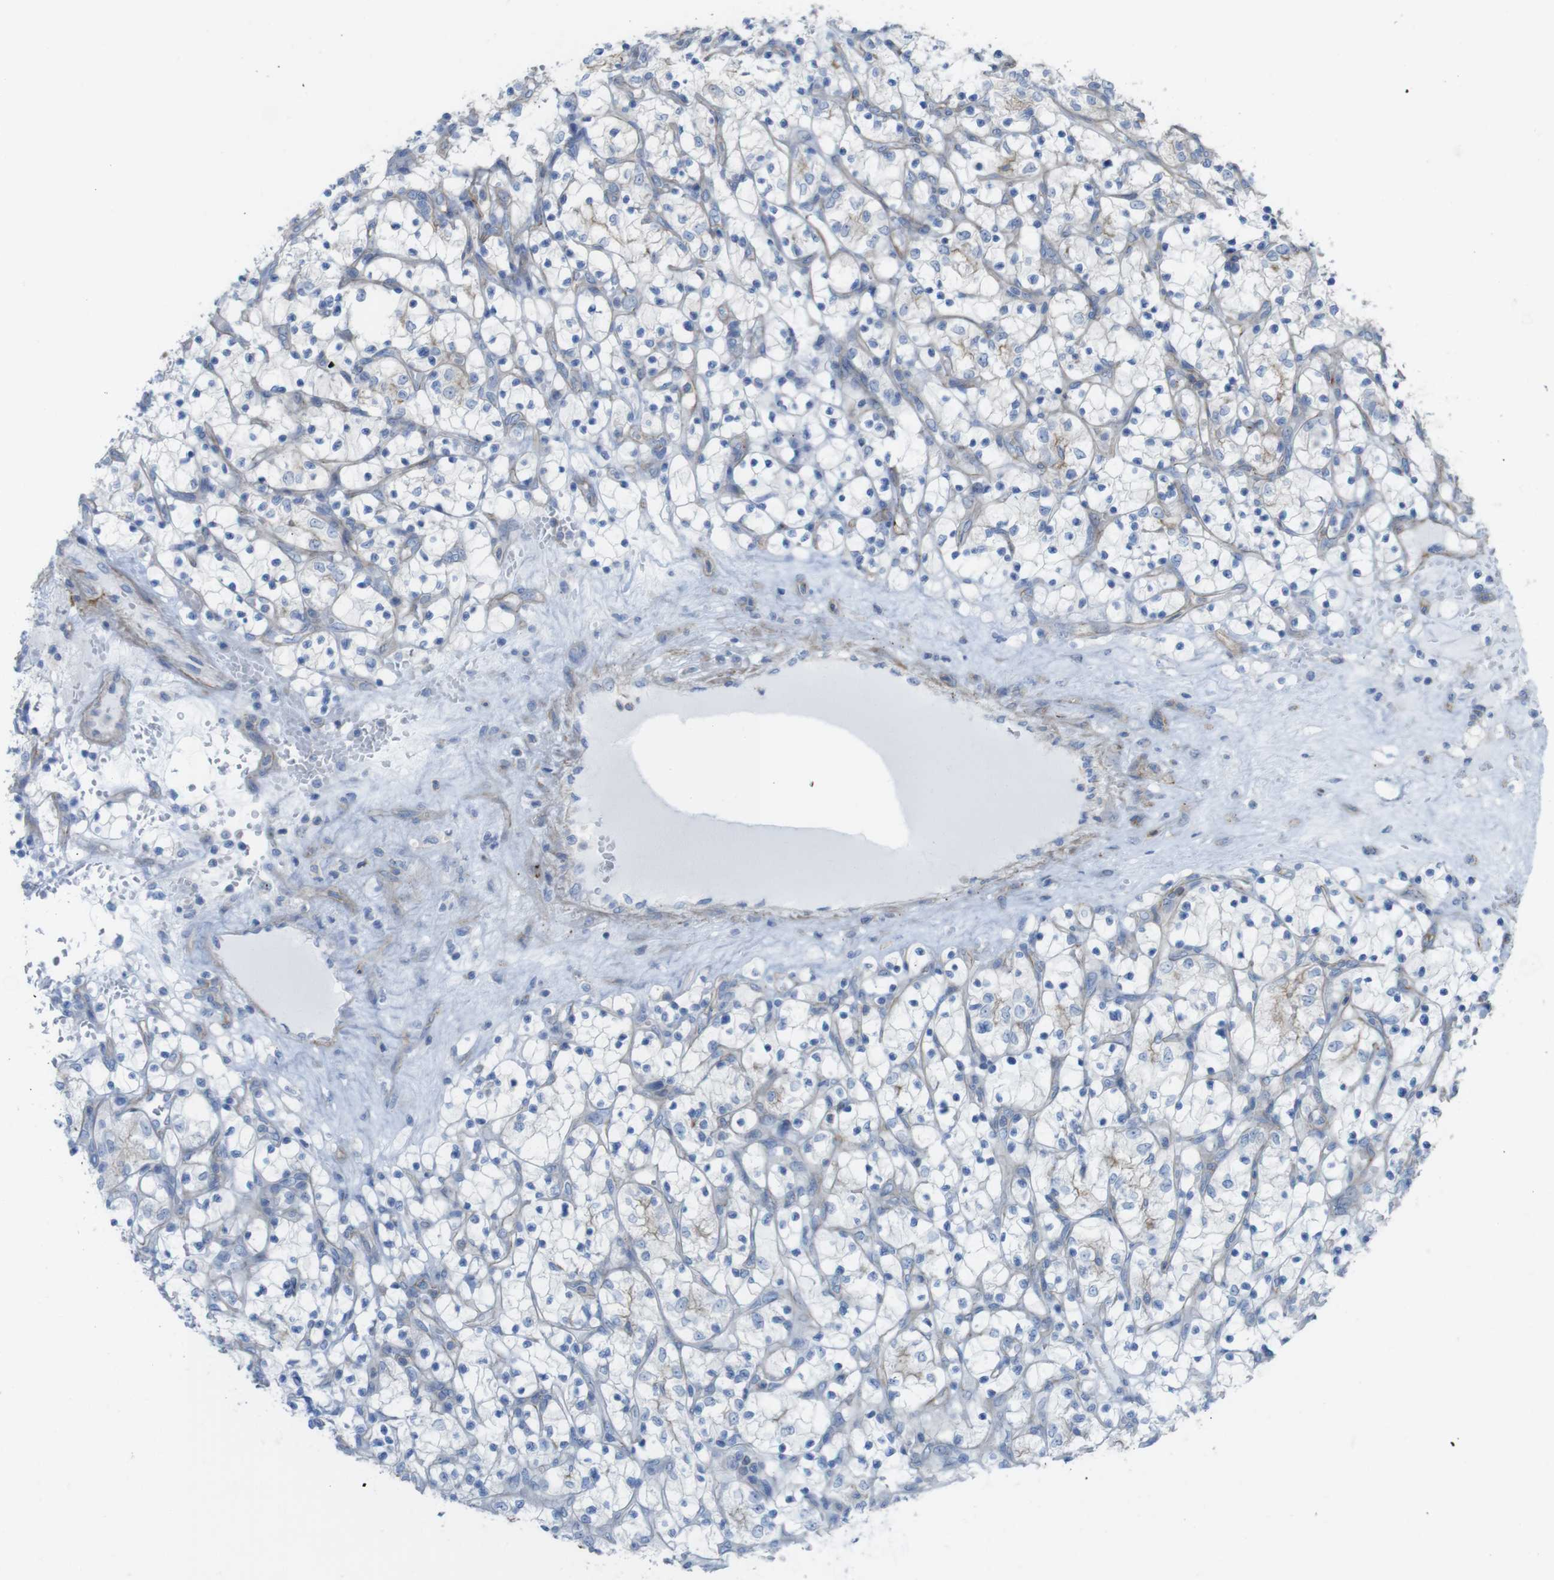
{"staining": {"intensity": "weak", "quantity": "<25%", "location": "cytoplasmic/membranous"}, "tissue": "renal cancer", "cell_type": "Tumor cells", "image_type": "cancer", "snomed": [{"axis": "morphology", "description": "Adenocarcinoma, NOS"}, {"axis": "topography", "description": "Kidney"}], "caption": "IHC histopathology image of neoplastic tissue: adenocarcinoma (renal) stained with DAB (3,3'-diaminobenzidine) exhibits no significant protein expression in tumor cells.", "gene": "PREX2", "patient": {"sex": "female", "age": 69}}